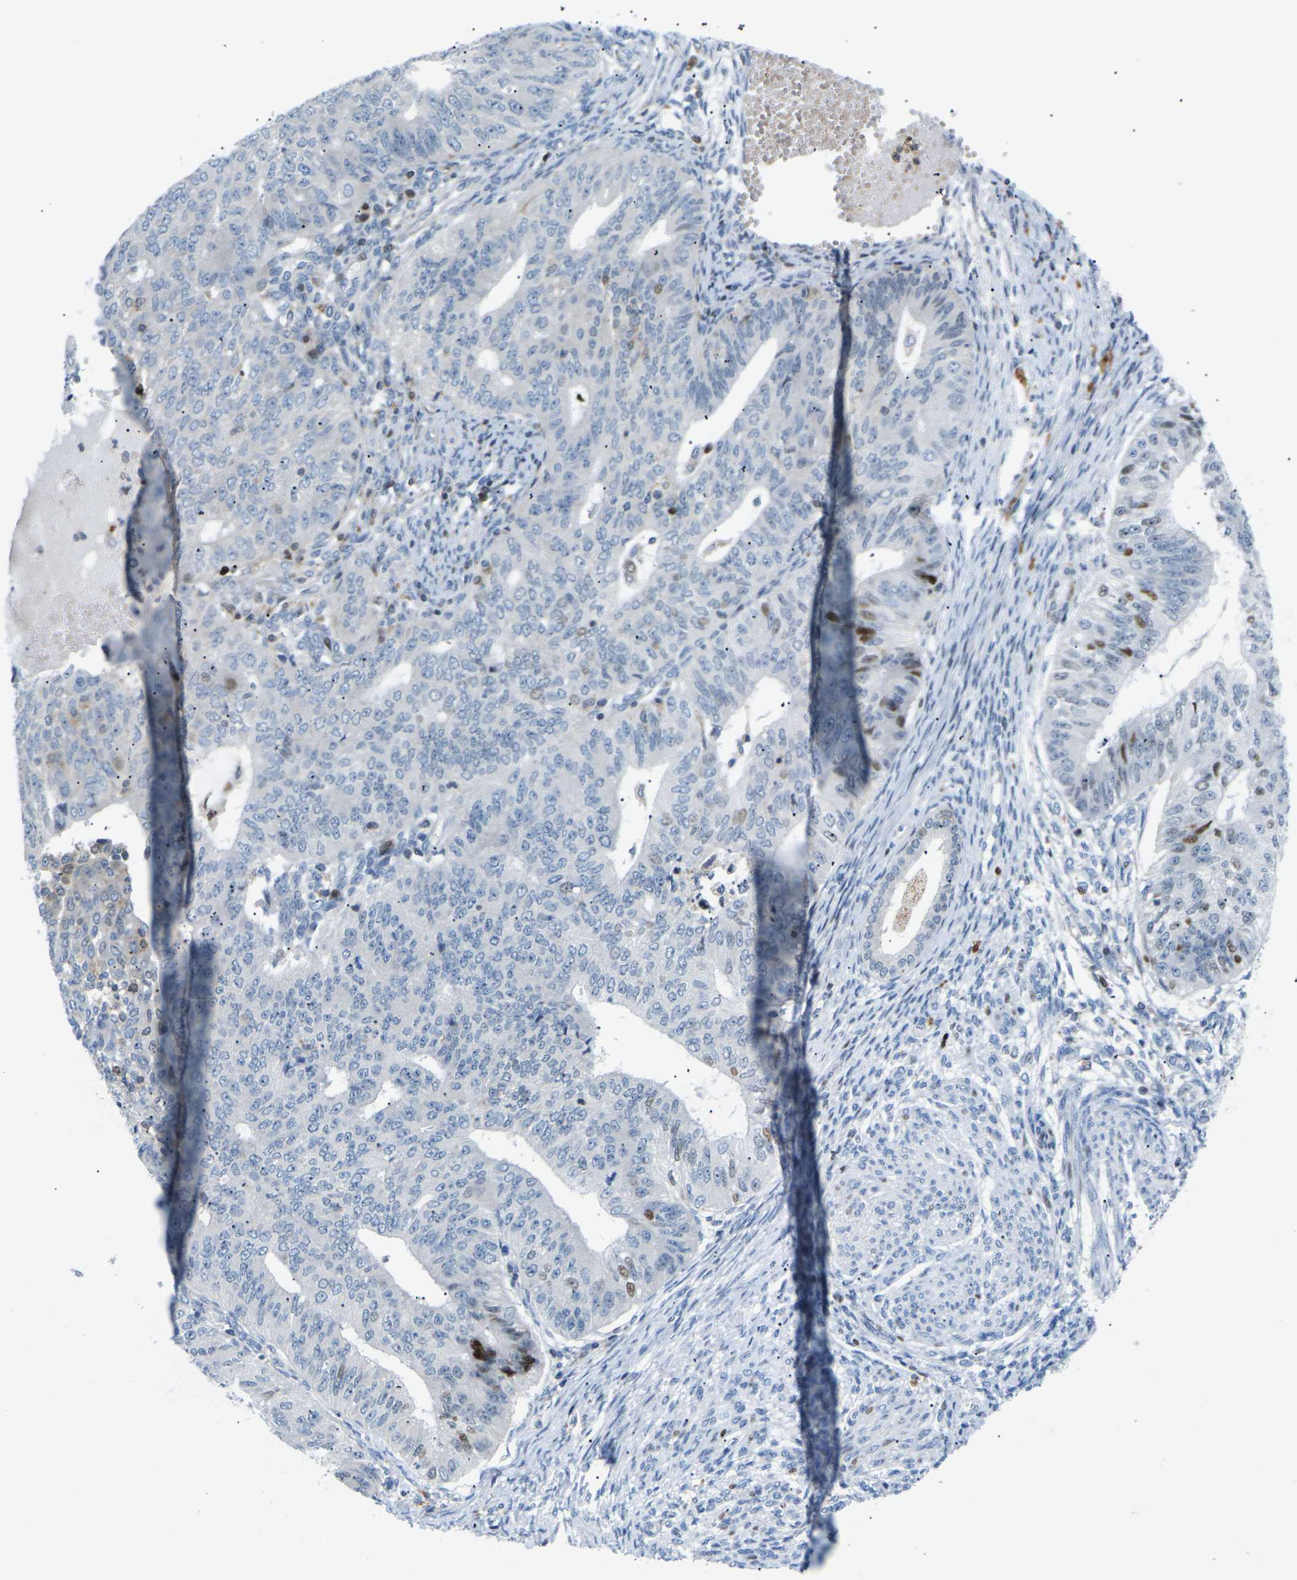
{"staining": {"intensity": "moderate", "quantity": "<25%", "location": "nuclear"}, "tissue": "endometrial cancer", "cell_type": "Tumor cells", "image_type": "cancer", "snomed": [{"axis": "morphology", "description": "Adenocarcinoma, NOS"}, {"axis": "topography", "description": "Endometrium"}], "caption": "Endometrial cancer stained with a protein marker exhibits moderate staining in tumor cells.", "gene": "RPS6KA3", "patient": {"sex": "female", "age": 32}}